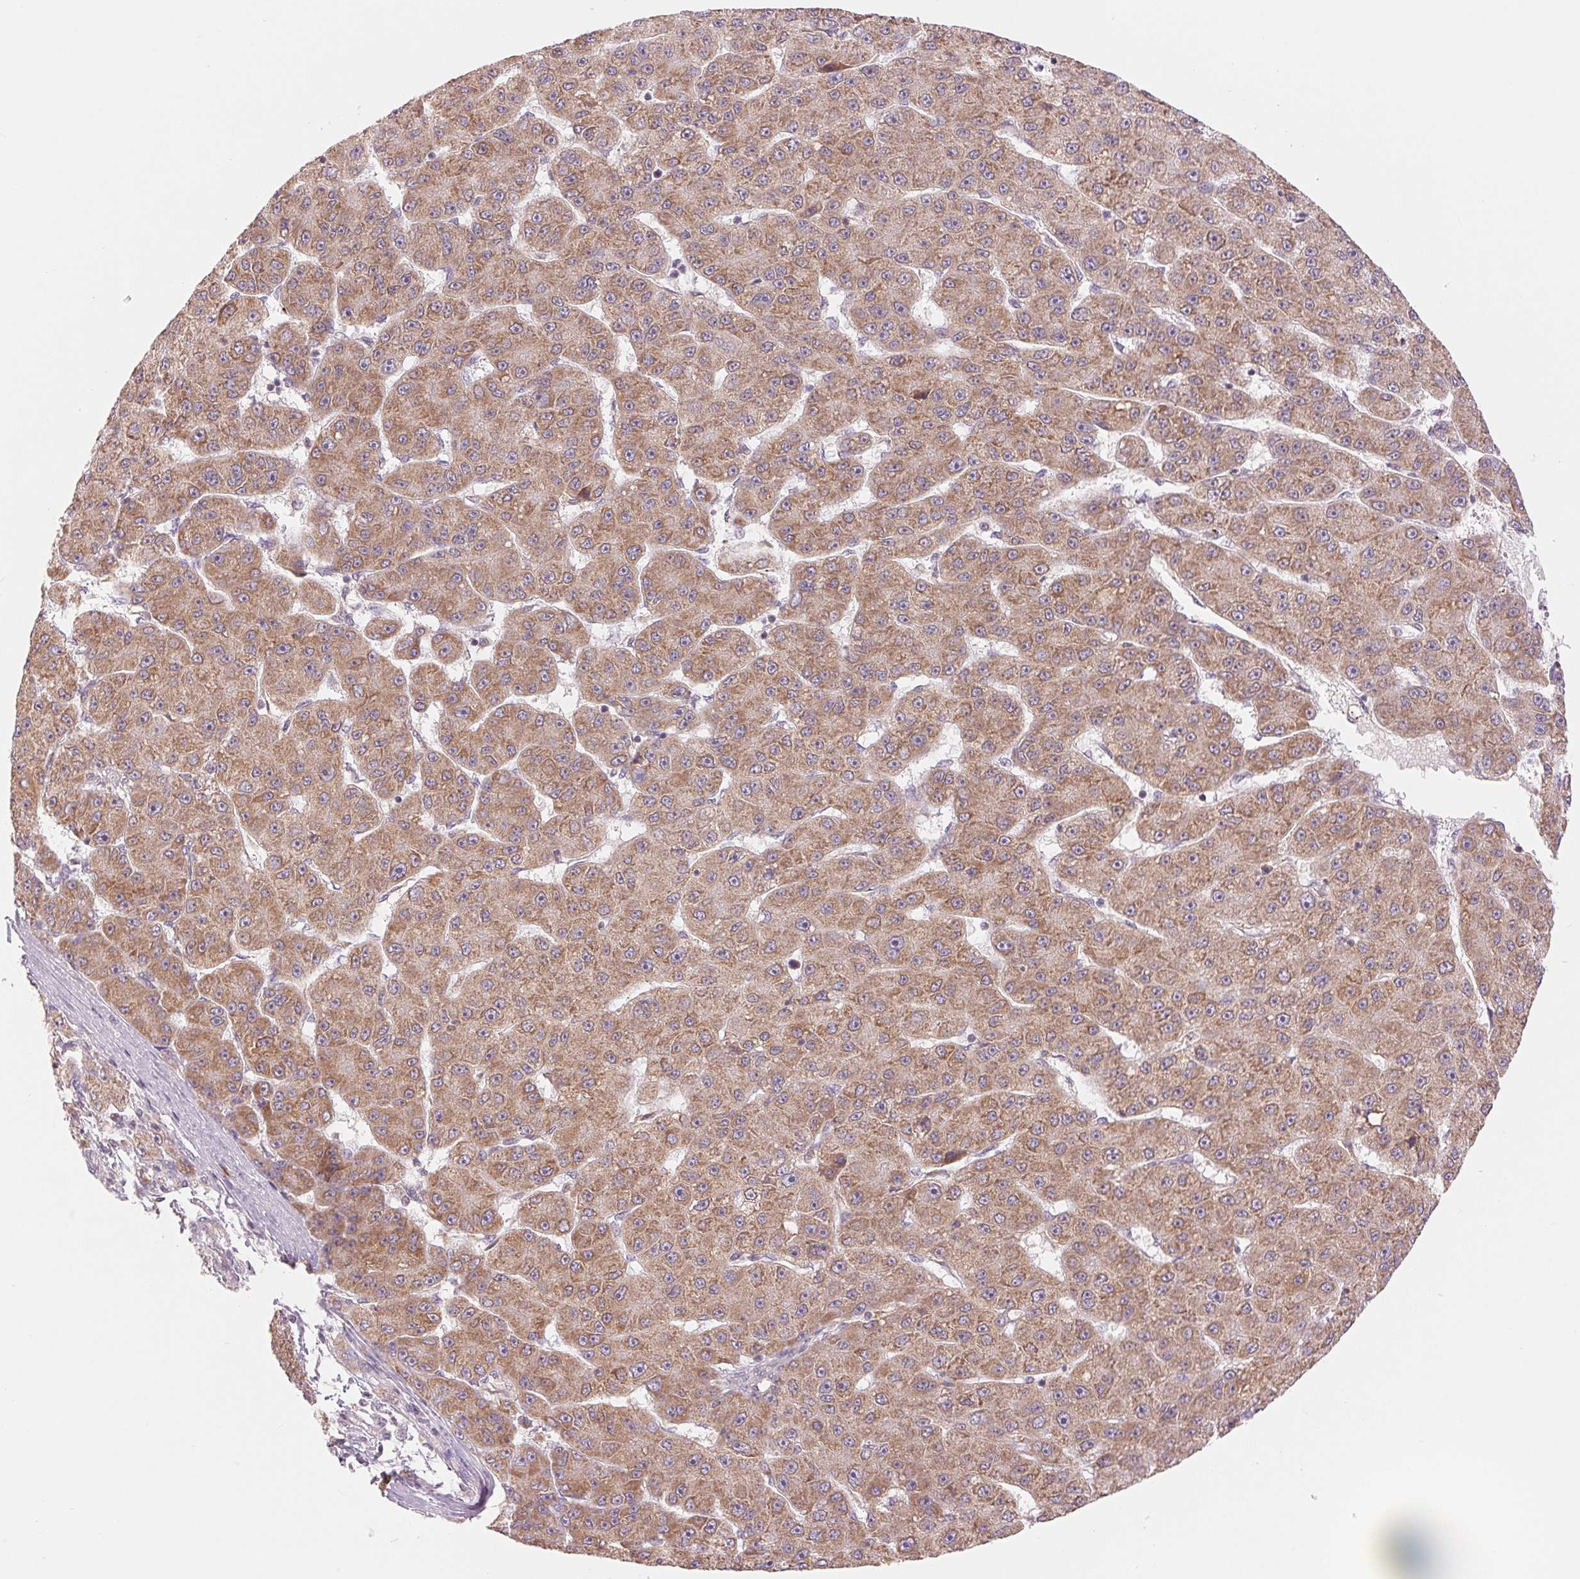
{"staining": {"intensity": "moderate", "quantity": ">75%", "location": "cytoplasmic/membranous"}, "tissue": "liver cancer", "cell_type": "Tumor cells", "image_type": "cancer", "snomed": [{"axis": "morphology", "description": "Carcinoma, Hepatocellular, NOS"}, {"axis": "topography", "description": "Liver"}], "caption": "Protein expression analysis of hepatocellular carcinoma (liver) reveals moderate cytoplasmic/membranous positivity in approximately >75% of tumor cells.", "gene": "TECR", "patient": {"sex": "male", "age": 67}}